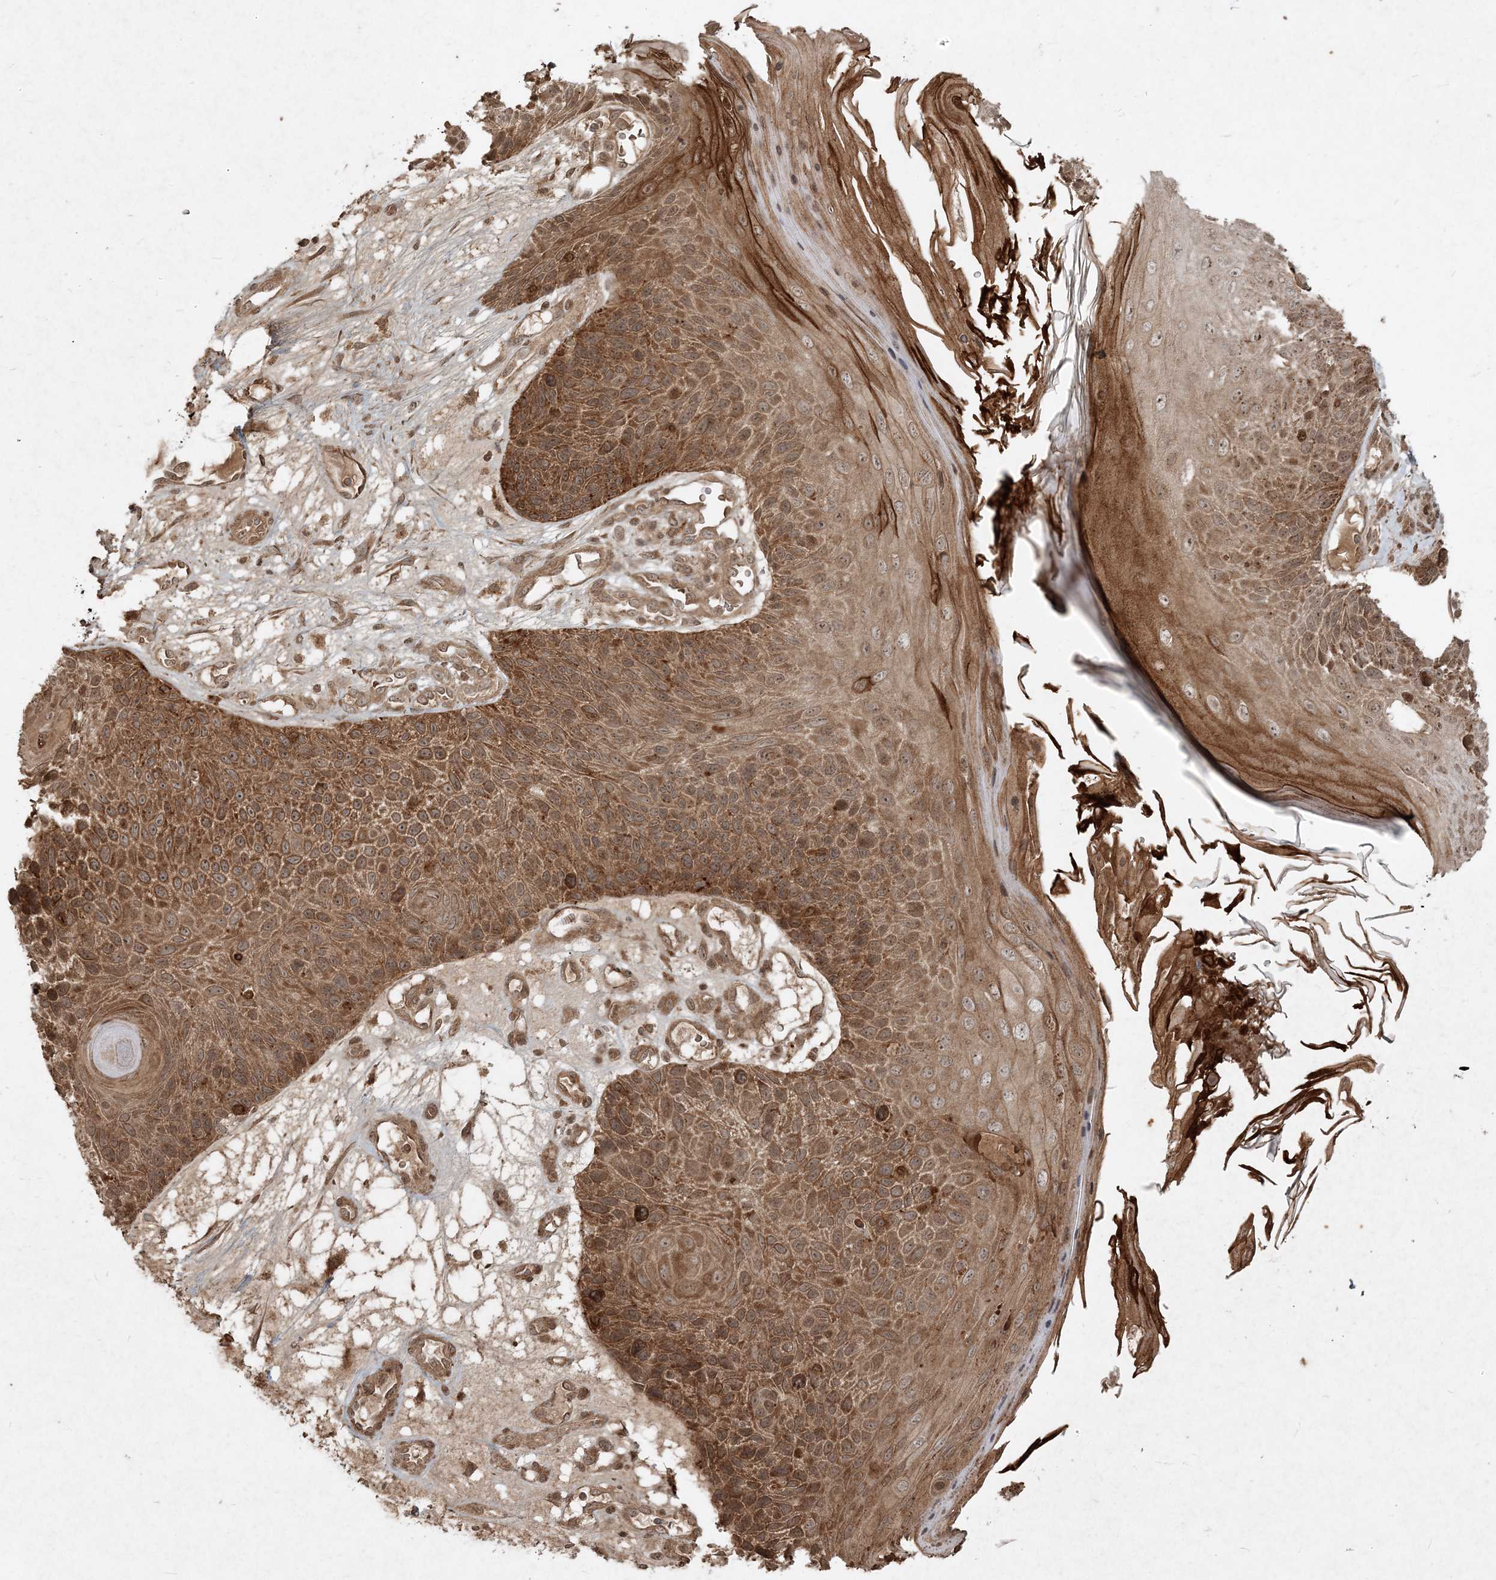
{"staining": {"intensity": "moderate", "quantity": ">75%", "location": "cytoplasmic/membranous"}, "tissue": "skin cancer", "cell_type": "Tumor cells", "image_type": "cancer", "snomed": [{"axis": "morphology", "description": "Squamous cell carcinoma, NOS"}, {"axis": "topography", "description": "Skin"}], "caption": "The micrograph demonstrates staining of skin squamous cell carcinoma, revealing moderate cytoplasmic/membranous protein staining (brown color) within tumor cells.", "gene": "NARS1", "patient": {"sex": "female", "age": 88}}